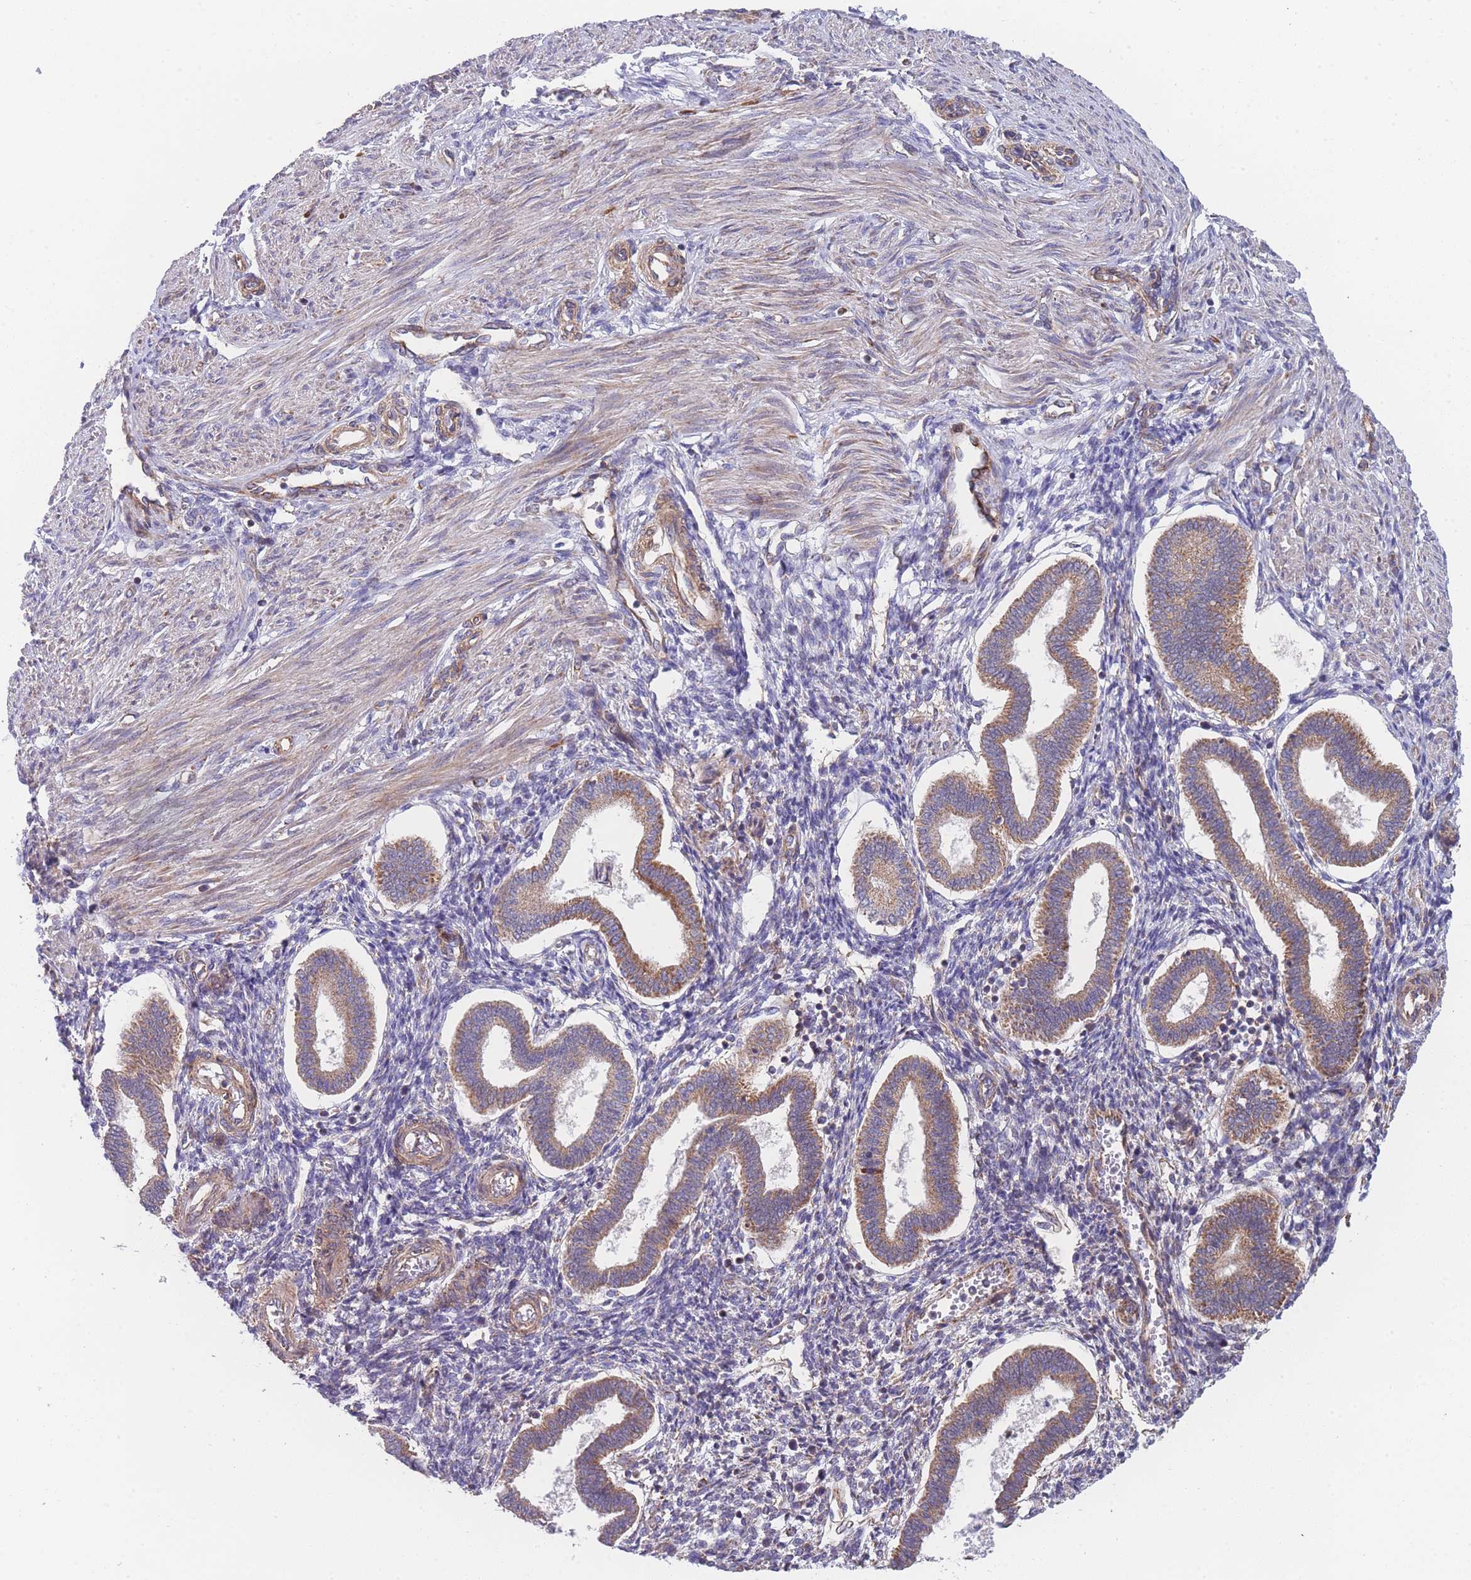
{"staining": {"intensity": "moderate", "quantity": "25%-75%", "location": "cytoplasmic/membranous"}, "tissue": "endometrium", "cell_type": "Cells in endometrial stroma", "image_type": "normal", "snomed": [{"axis": "morphology", "description": "Normal tissue, NOS"}, {"axis": "topography", "description": "Endometrium"}], "caption": "Immunohistochemistry staining of unremarkable endometrium, which demonstrates medium levels of moderate cytoplasmic/membranous expression in approximately 25%-75% of cells in endometrial stroma indicating moderate cytoplasmic/membranous protein positivity. The staining was performed using DAB (brown) for protein detection and nuclei were counterstained in hematoxylin (blue).", "gene": "MTRES1", "patient": {"sex": "female", "age": 24}}